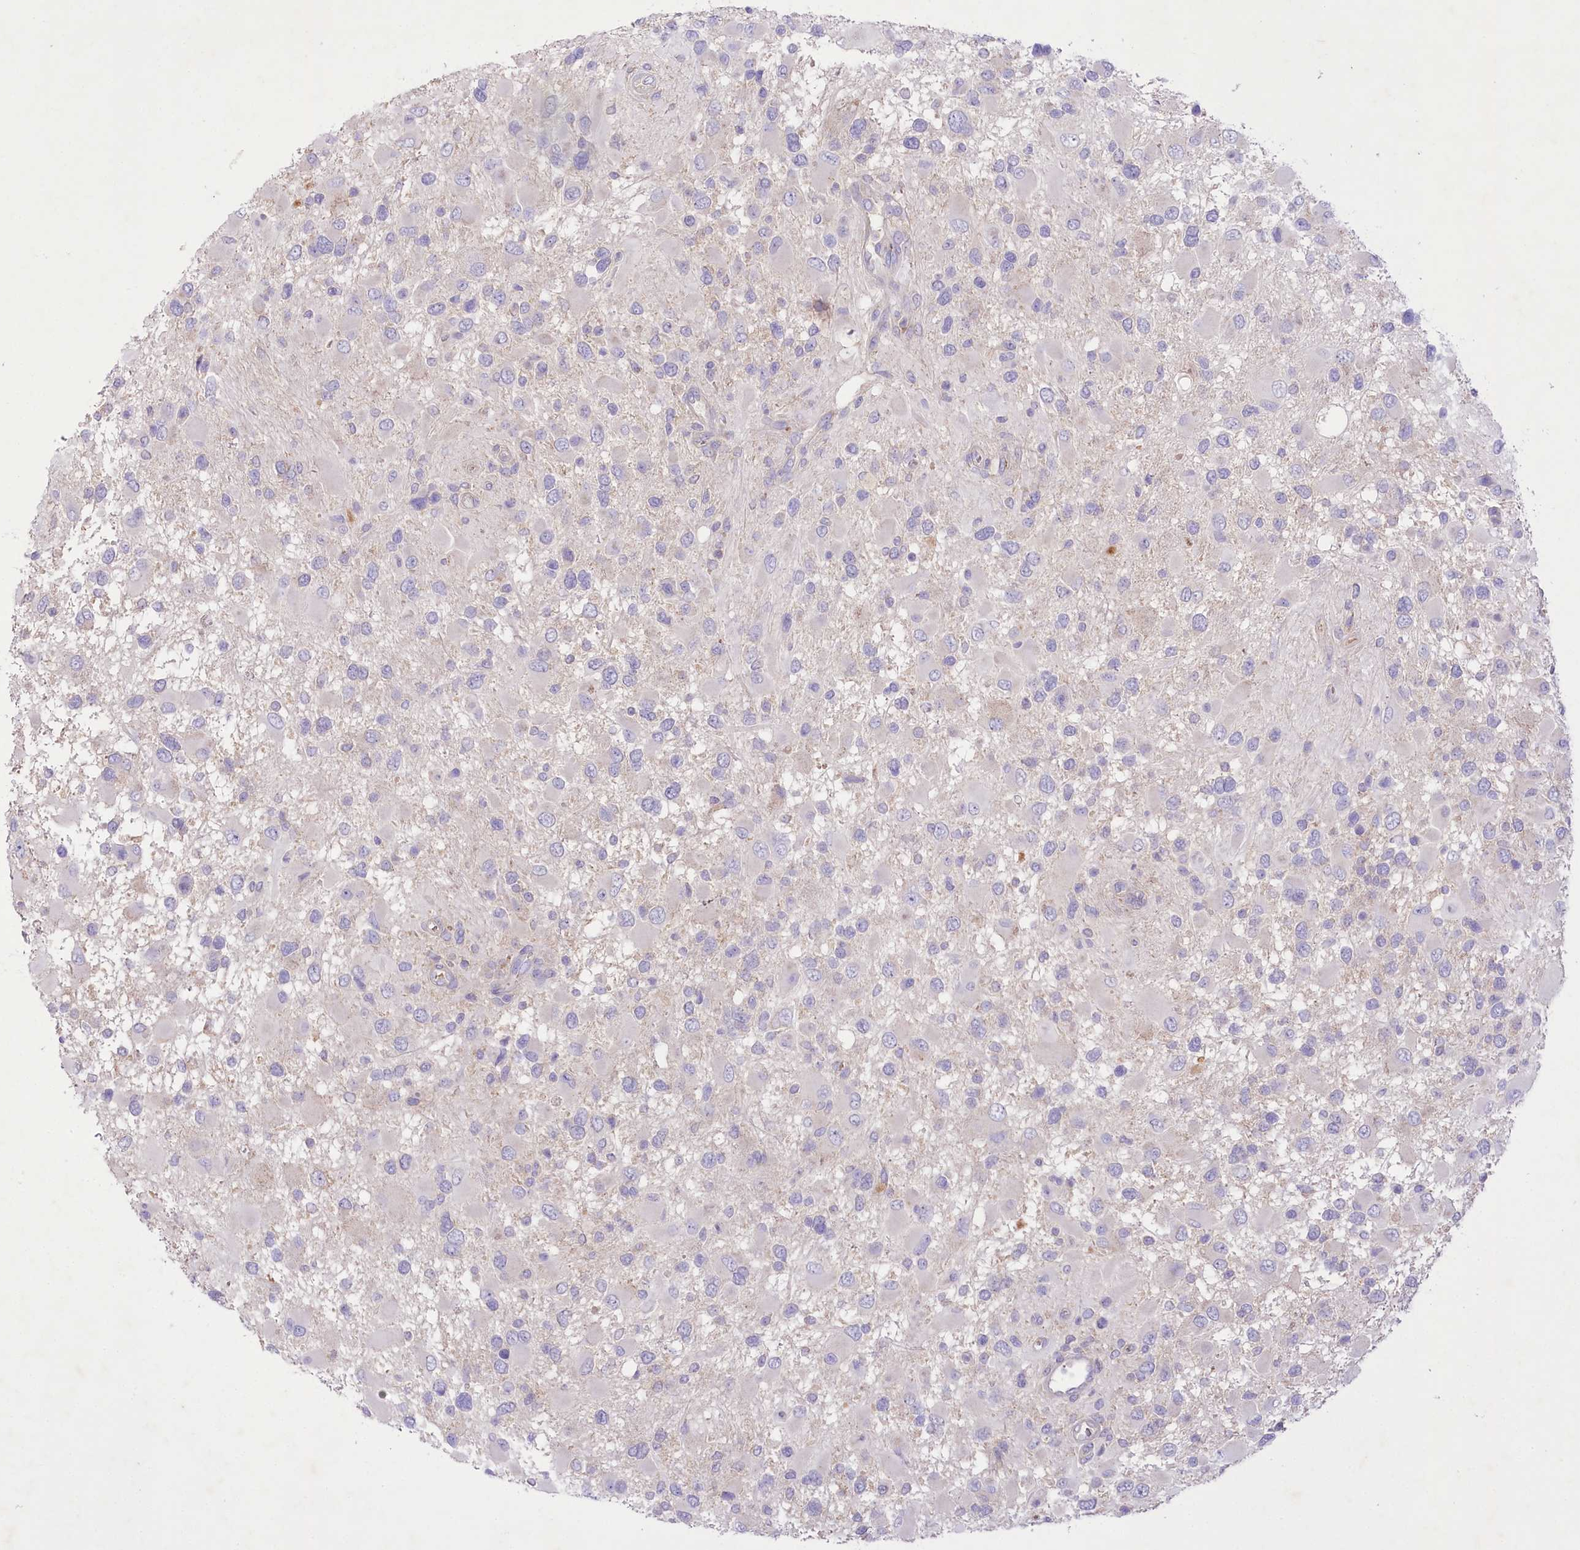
{"staining": {"intensity": "negative", "quantity": "none", "location": "none"}, "tissue": "glioma", "cell_type": "Tumor cells", "image_type": "cancer", "snomed": [{"axis": "morphology", "description": "Glioma, malignant, High grade"}, {"axis": "topography", "description": "Brain"}], "caption": "High magnification brightfield microscopy of glioma stained with DAB (brown) and counterstained with hematoxylin (blue): tumor cells show no significant positivity.", "gene": "PRSS53", "patient": {"sex": "male", "age": 53}}